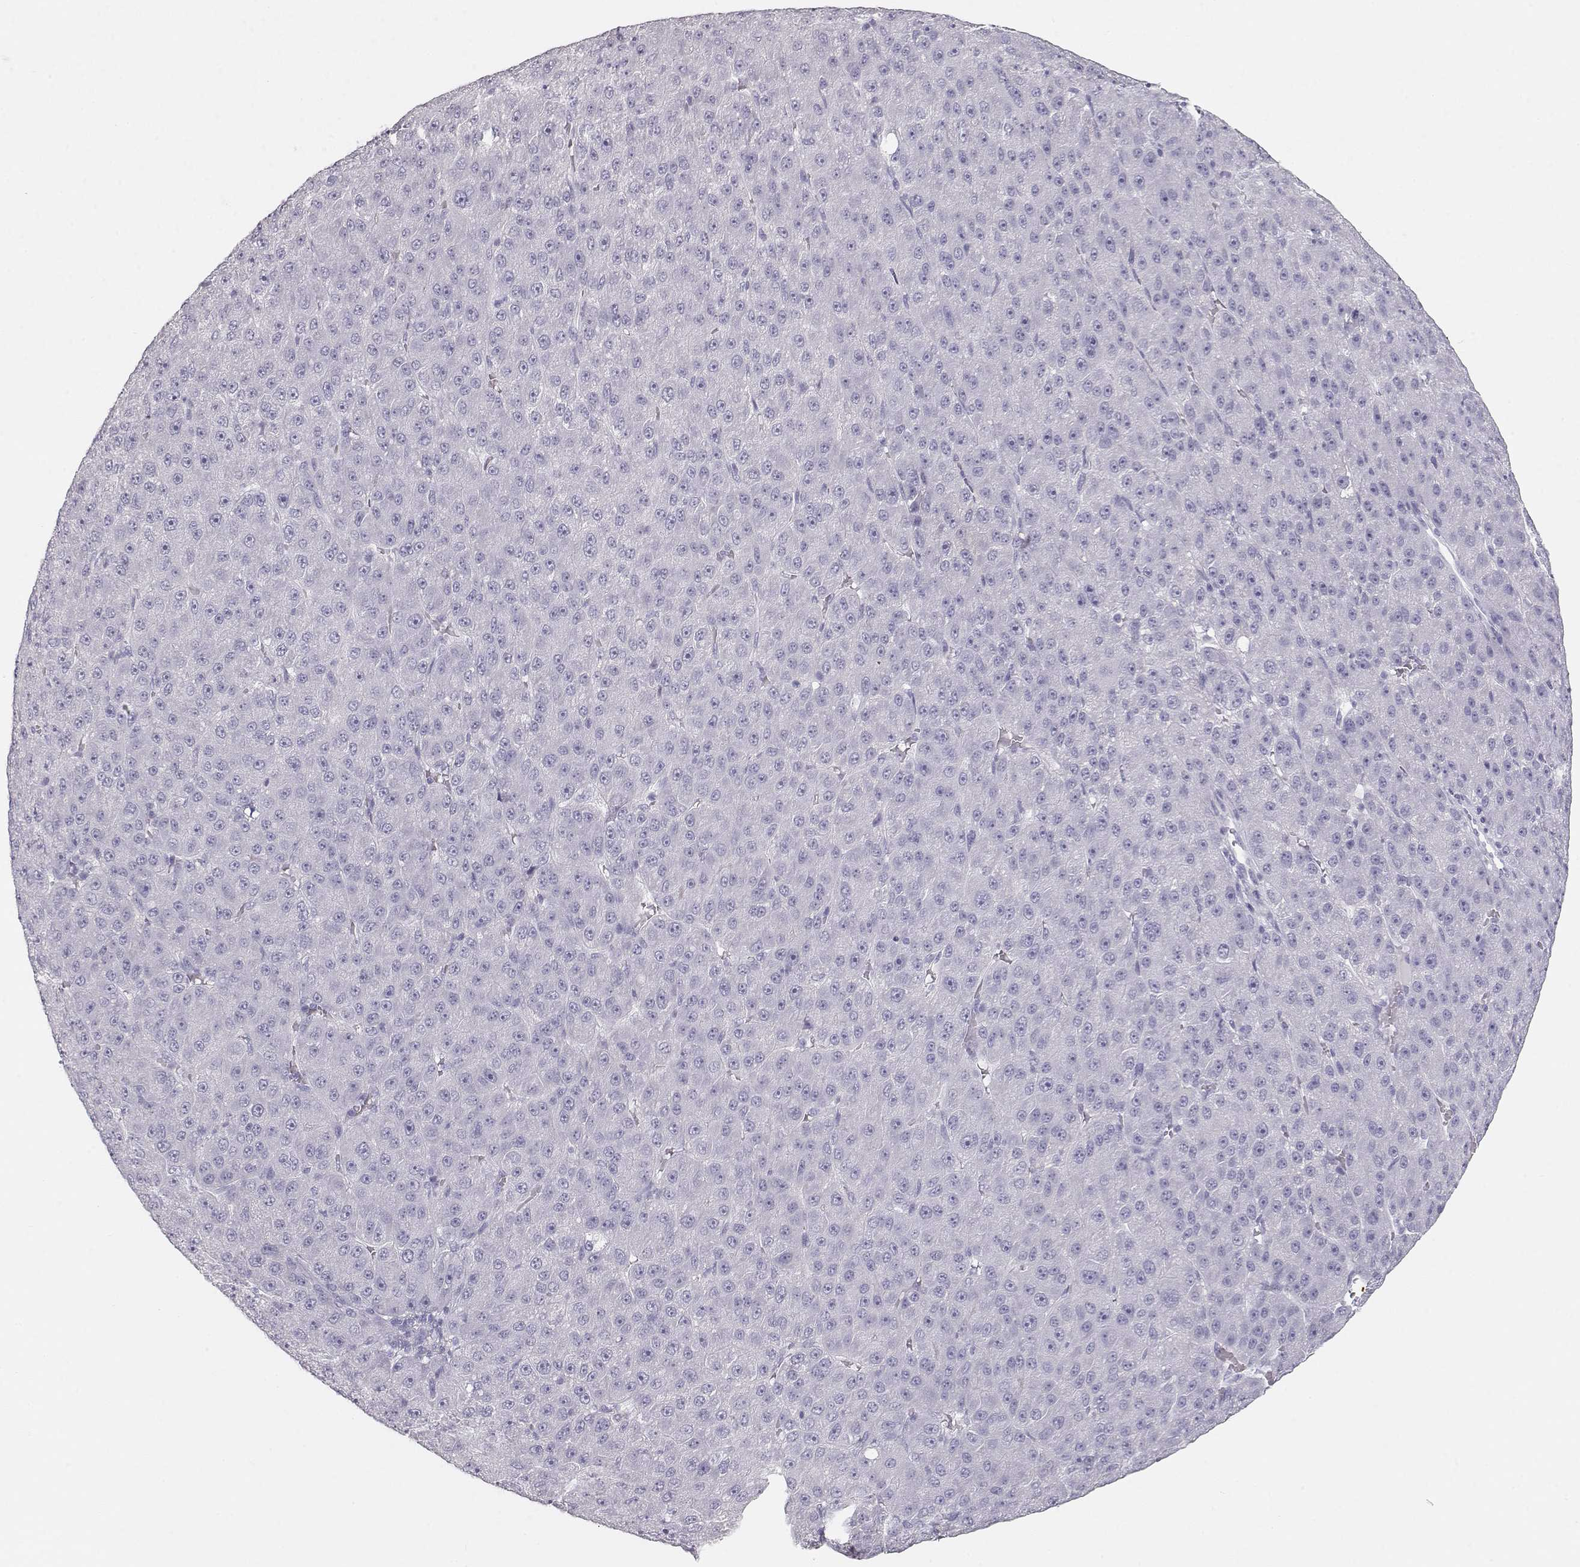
{"staining": {"intensity": "negative", "quantity": "none", "location": "none"}, "tissue": "liver cancer", "cell_type": "Tumor cells", "image_type": "cancer", "snomed": [{"axis": "morphology", "description": "Carcinoma, Hepatocellular, NOS"}, {"axis": "topography", "description": "Liver"}], "caption": "High magnification brightfield microscopy of liver cancer (hepatocellular carcinoma) stained with DAB (brown) and counterstained with hematoxylin (blue): tumor cells show no significant staining.", "gene": "TKTL1", "patient": {"sex": "male", "age": 67}}